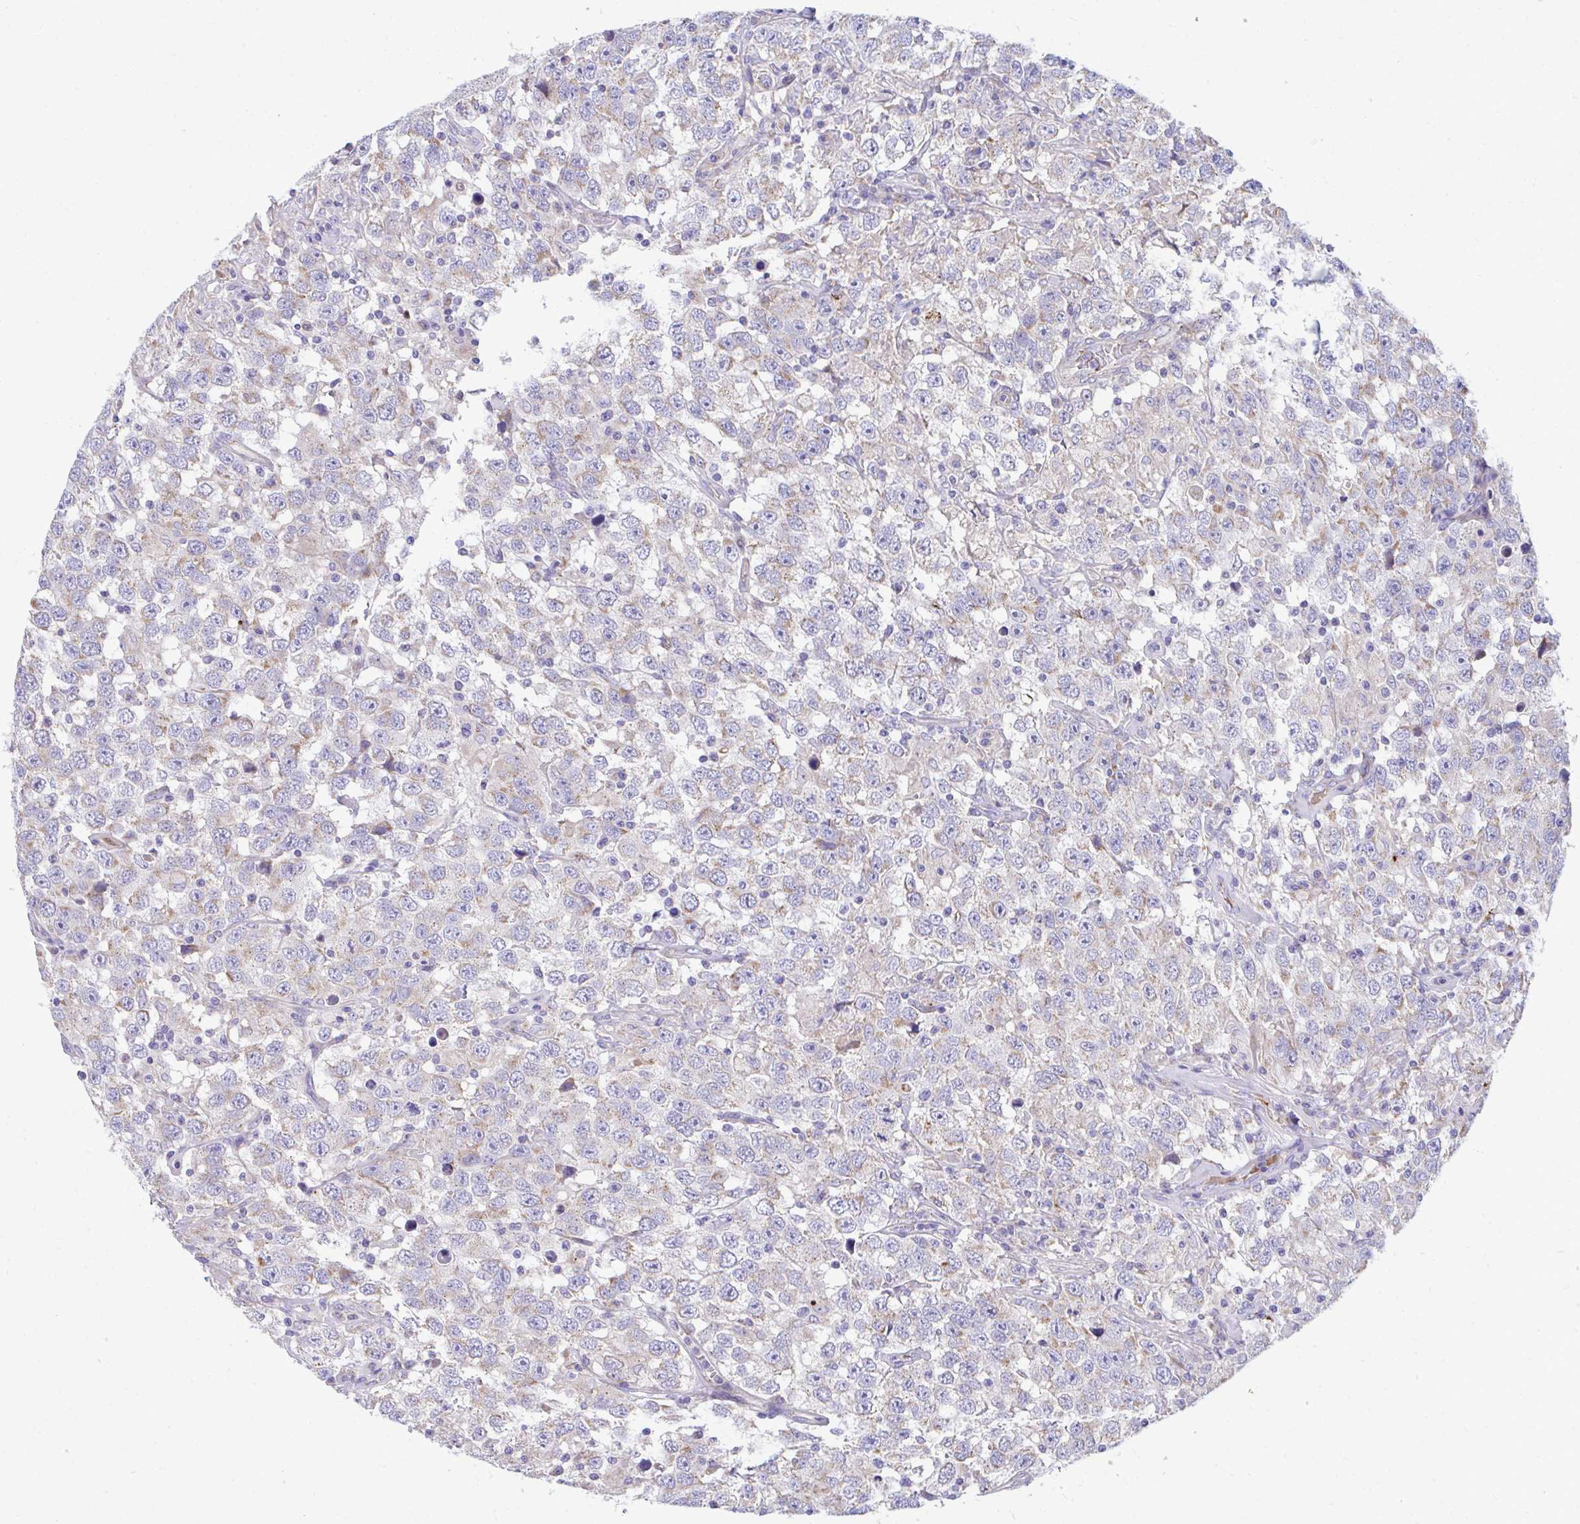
{"staining": {"intensity": "weak", "quantity": "25%-75%", "location": "cytoplasmic/membranous"}, "tissue": "testis cancer", "cell_type": "Tumor cells", "image_type": "cancer", "snomed": [{"axis": "morphology", "description": "Seminoma, NOS"}, {"axis": "topography", "description": "Testis"}], "caption": "About 25%-75% of tumor cells in human testis cancer (seminoma) demonstrate weak cytoplasmic/membranous protein expression as visualized by brown immunohistochemical staining.", "gene": "MRPS16", "patient": {"sex": "male", "age": 41}}